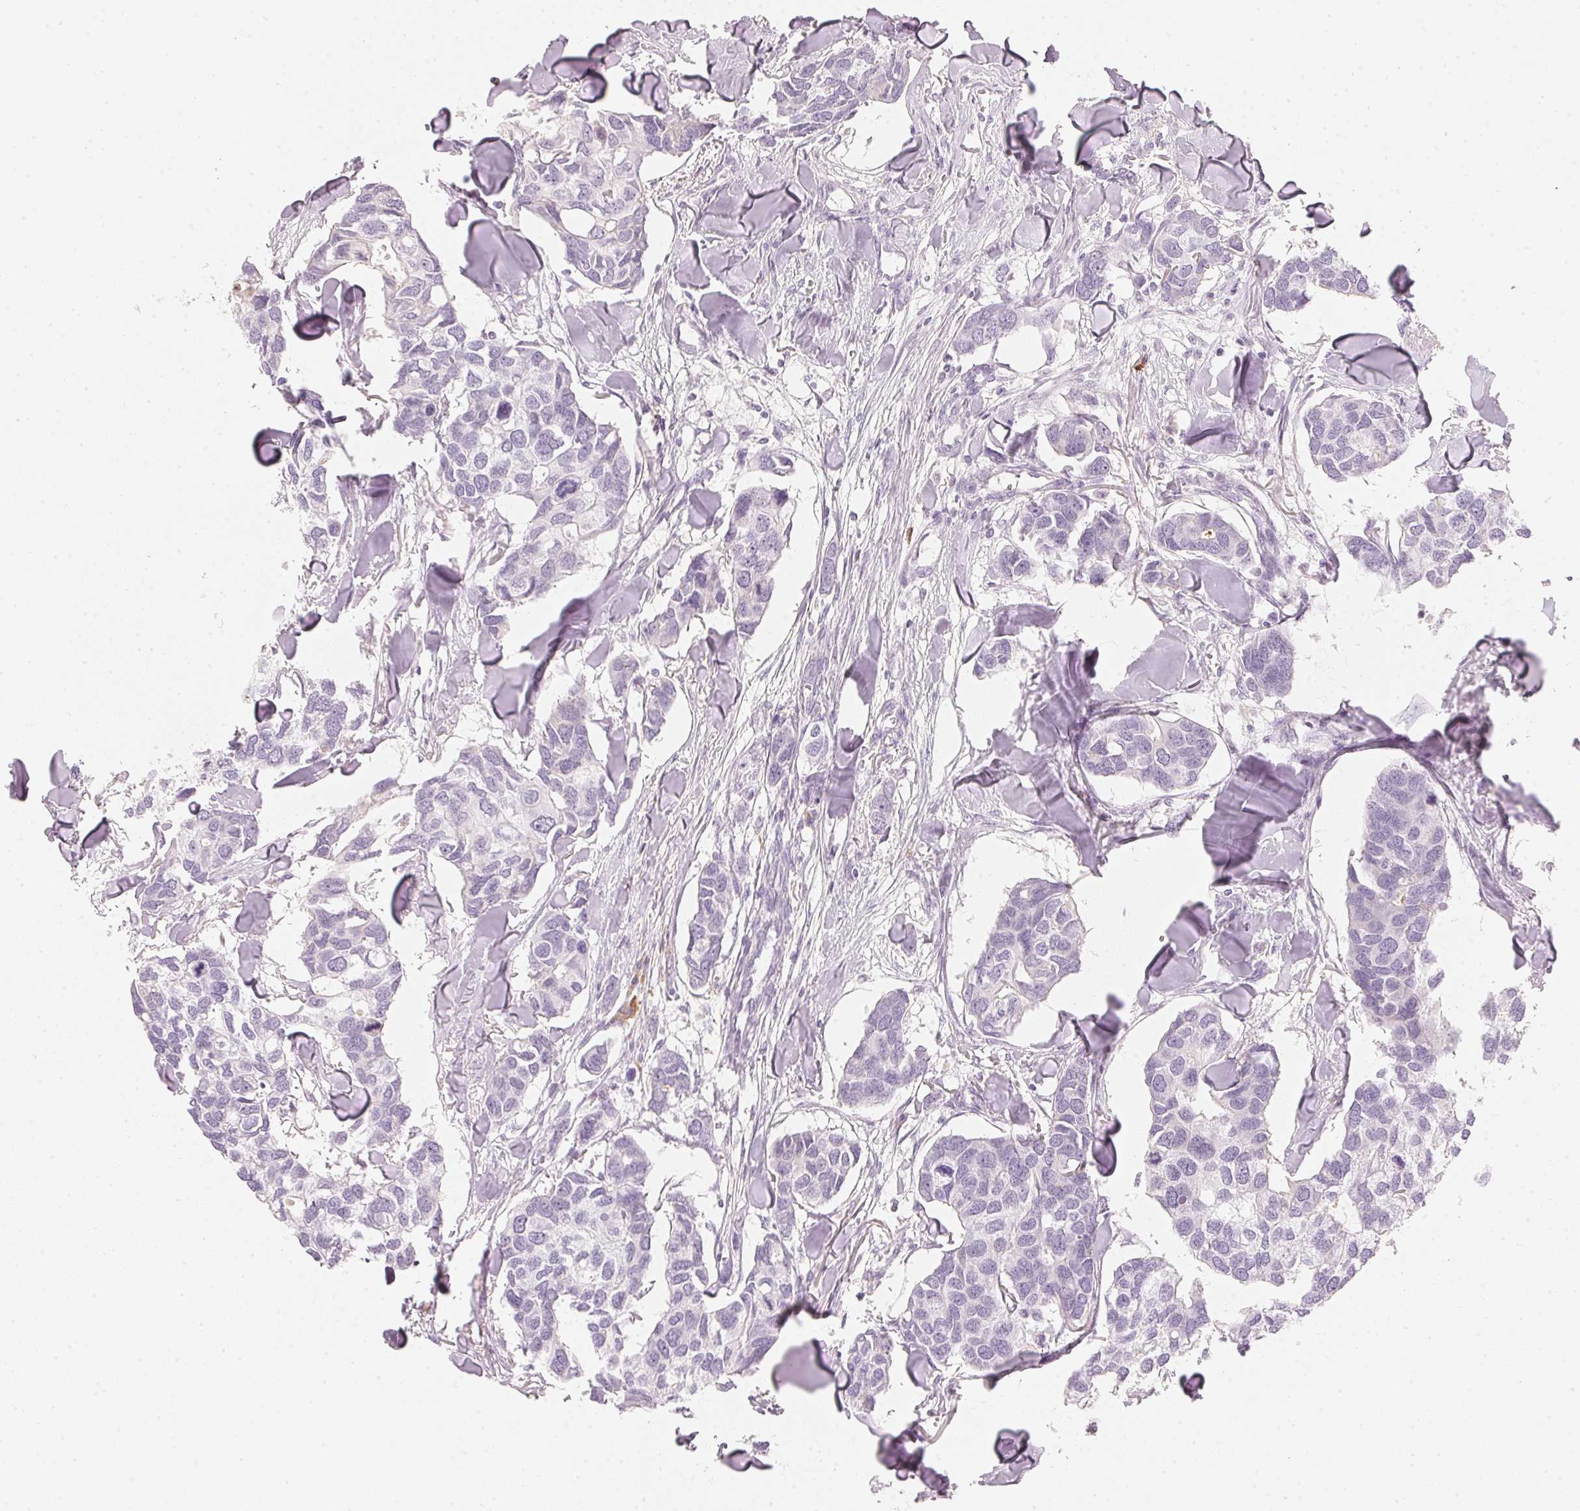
{"staining": {"intensity": "negative", "quantity": "none", "location": "none"}, "tissue": "breast cancer", "cell_type": "Tumor cells", "image_type": "cancer", "snomed": [{"axis": "morphology", "description": "Duct carcinoma"}, {"axis": "topography", "description": "Breast"}], "caption": "The image shows no staining of tumor cells in breast invasive ductal carcinoma.", "gene": "RMDN2", "patient": {"sex": "female", "age": 83}}